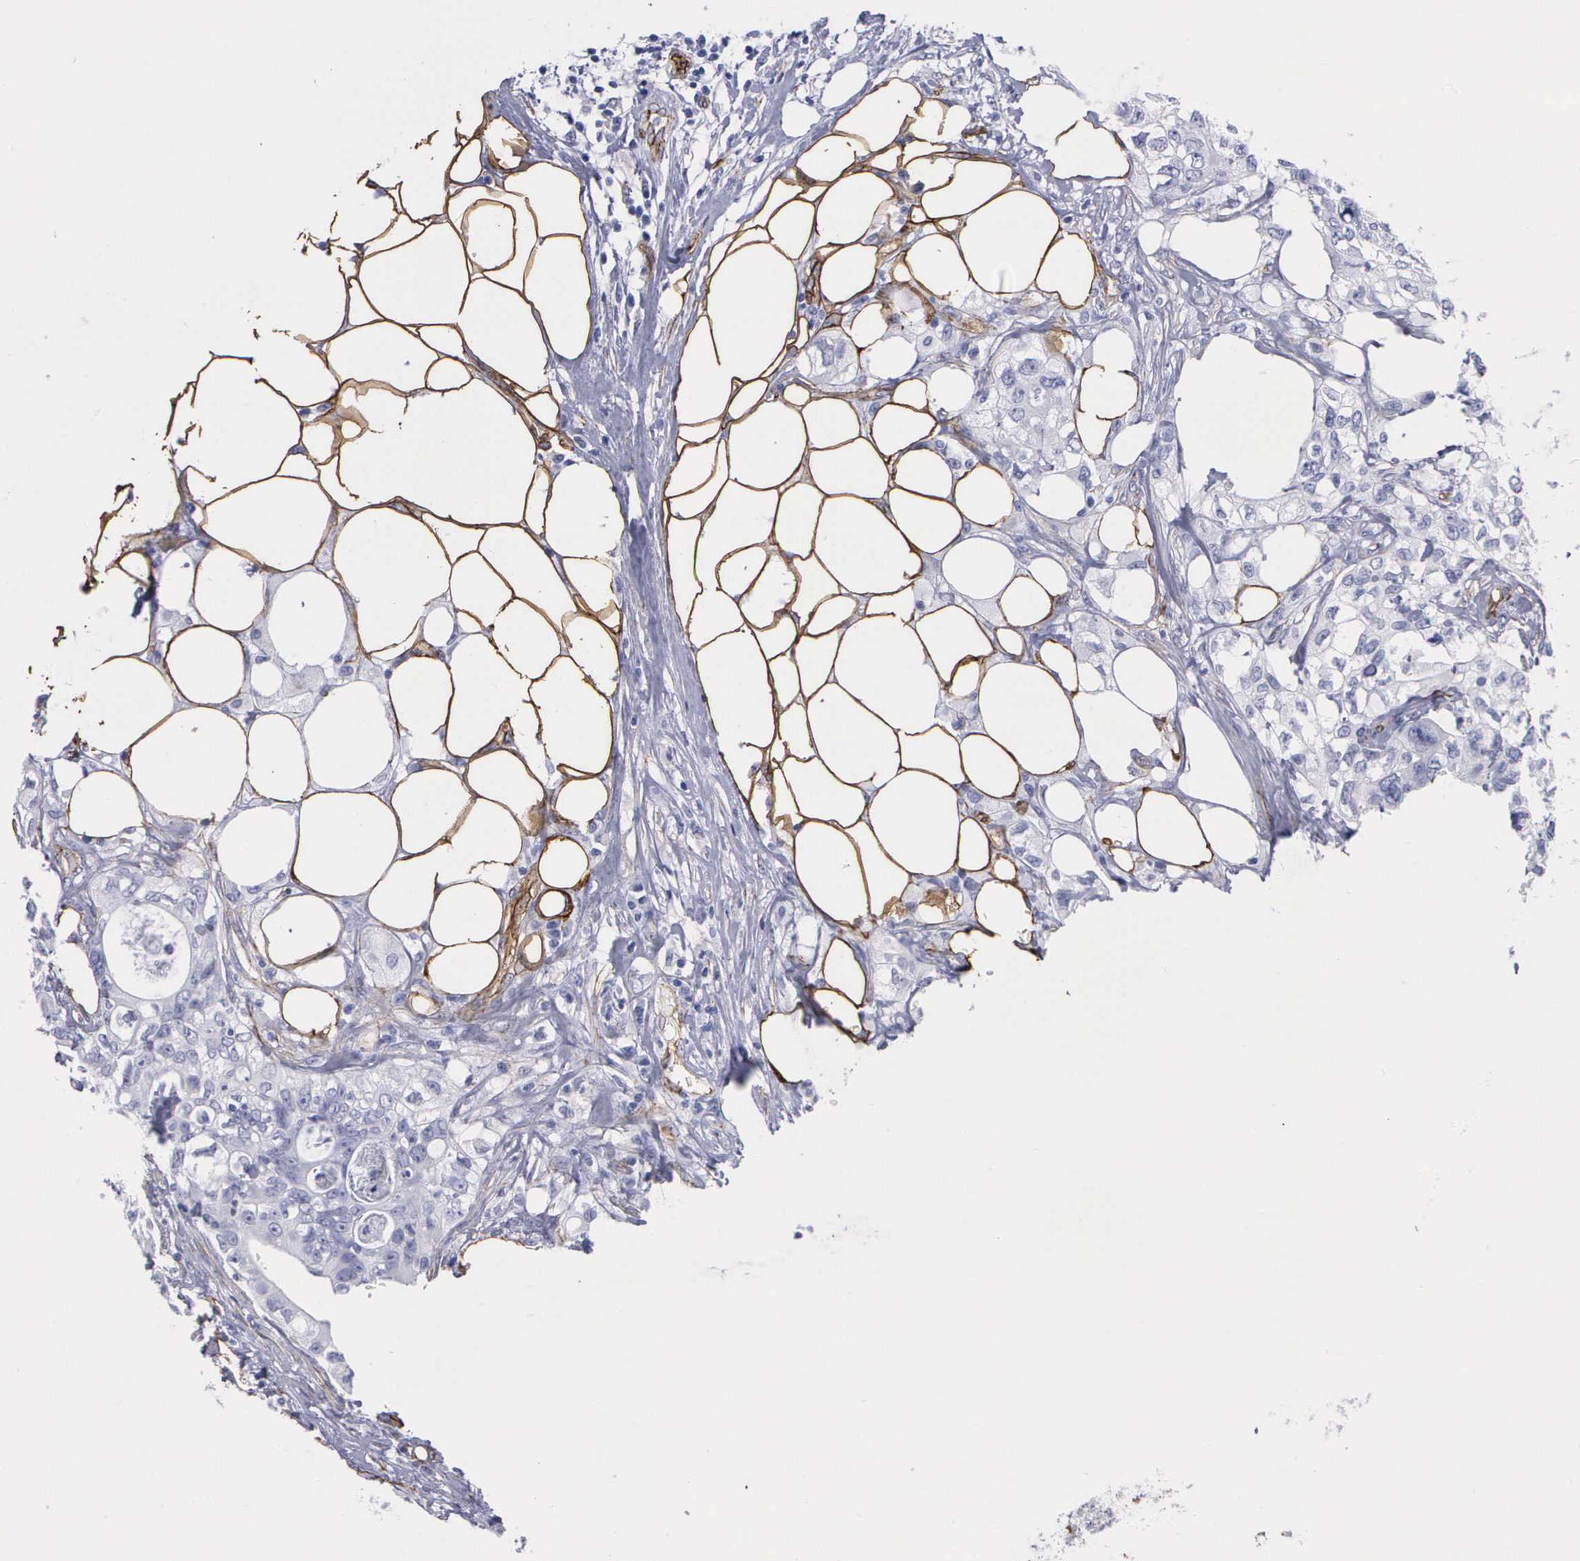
{"staining": {"intensity": "negative", "quantity": "none", "location": "none"}, "tissue": "colorectal cancer", "cell_type": "Tumor cells", "image_type": "cancer", "snomed": [{"axis": "morphology", "description": "Adenocarcinoma, NOS"}, {"axis": "topography", "description": "Rectum"}], "caption": "High power microscopy image of an immunohistochemistry histopathology image of colorectal cancer (adenocarcinoma), revealing no significant expression in tumor cells.", "gene": "MAGEB10", "patient": {"sex": "female", "age": 57}}